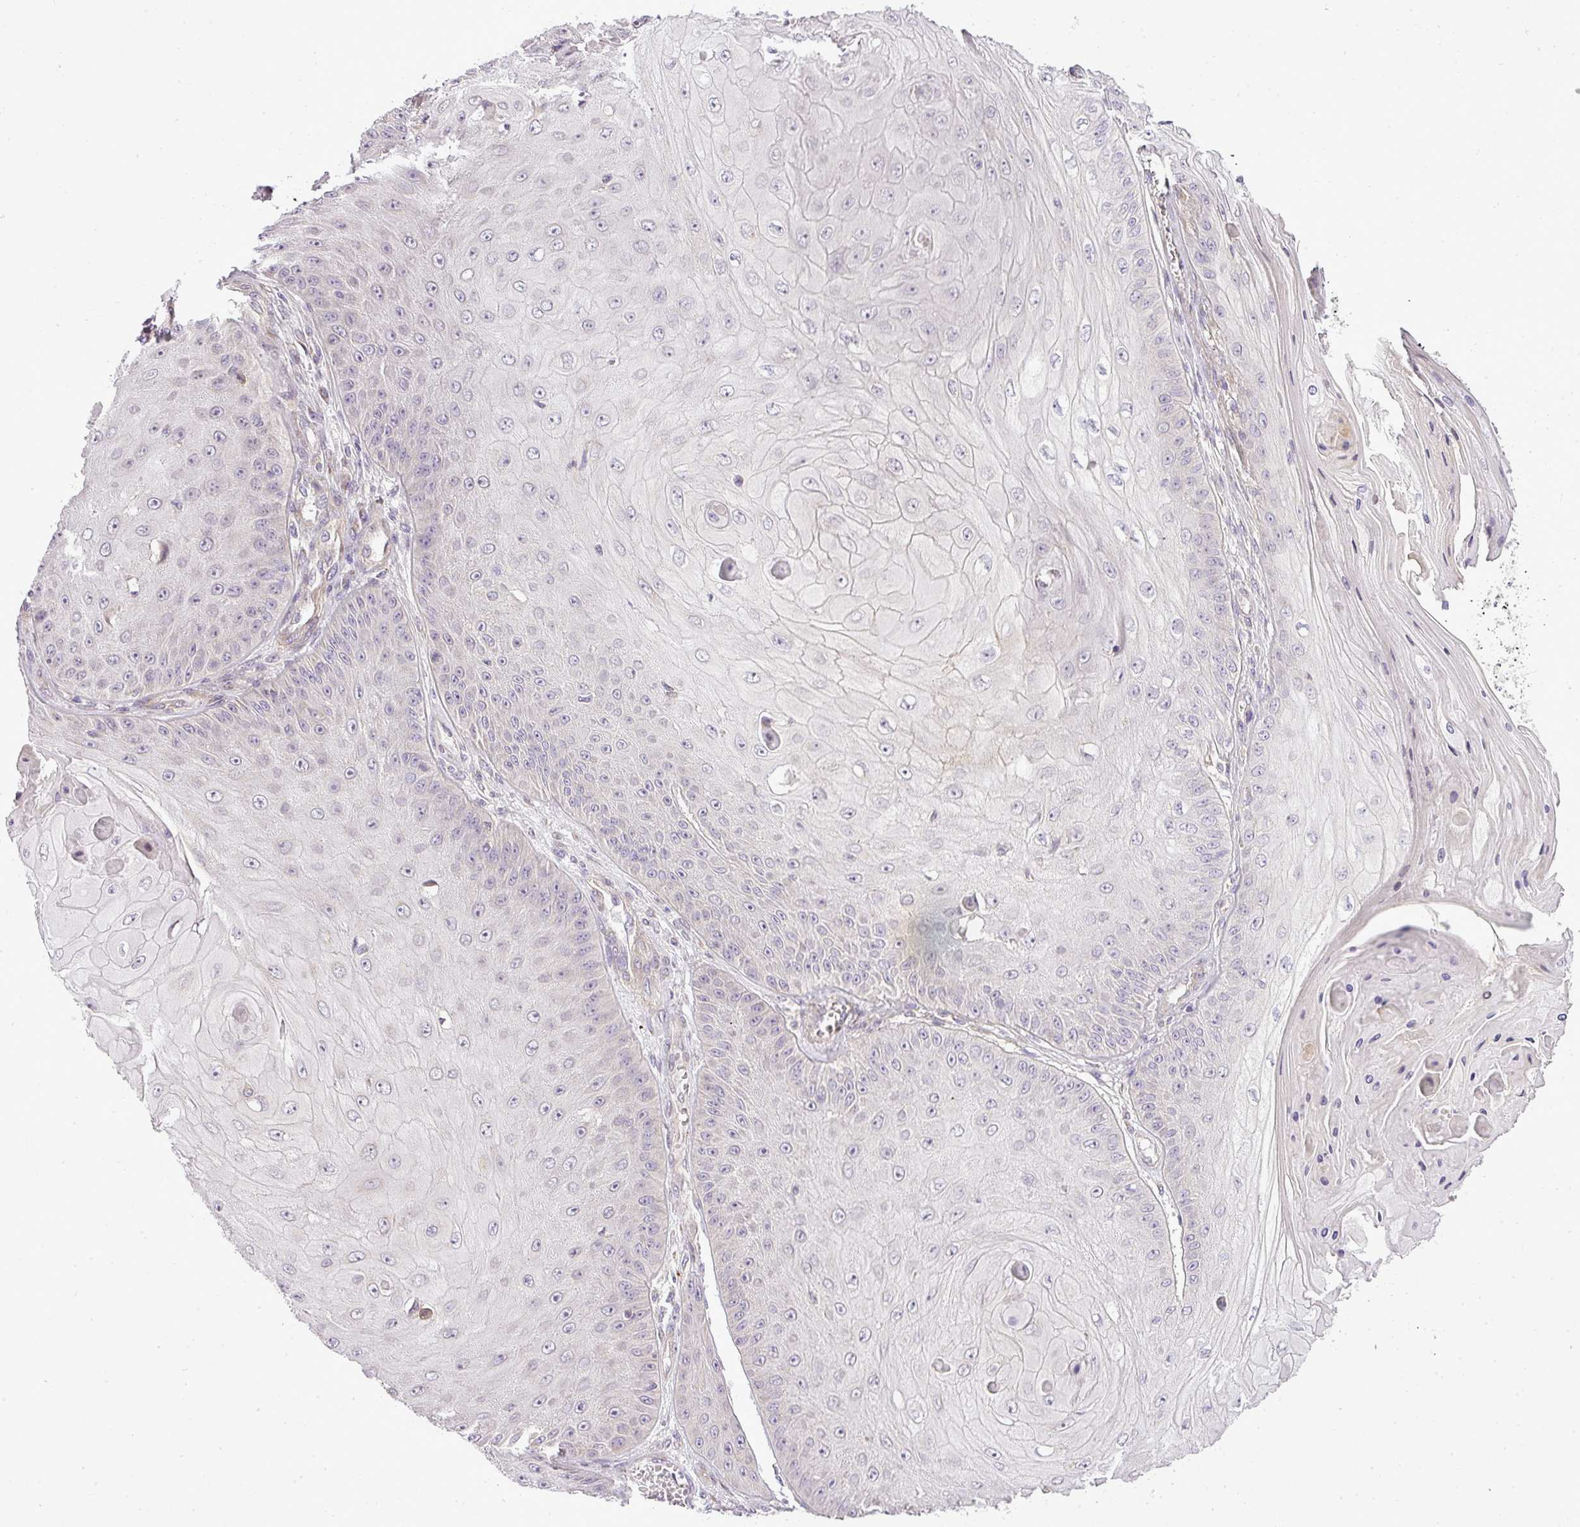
{"staining": {"intensity": "negative", "quantity": "none", "location": "none"}, "tissue": "skin cancer", "cell_type": "Tumor cells", "image_type": "cancer", "snomed": [{"axis": "morphology", "description": "Squamous cell carcinoma, NOS"}, {"axis": "topography", "description": "Skin"}], "caption": "Immunohistochemical staining of human skin squamous cell carcinoma displays no significant positivity in tumor cells. (DAB (3,3'-diaminobenzidine) immunohistochemistry (IHC), high magnification).", "gene": "ZDHHC1", "patient": {"sex": "male", "age": 70}}